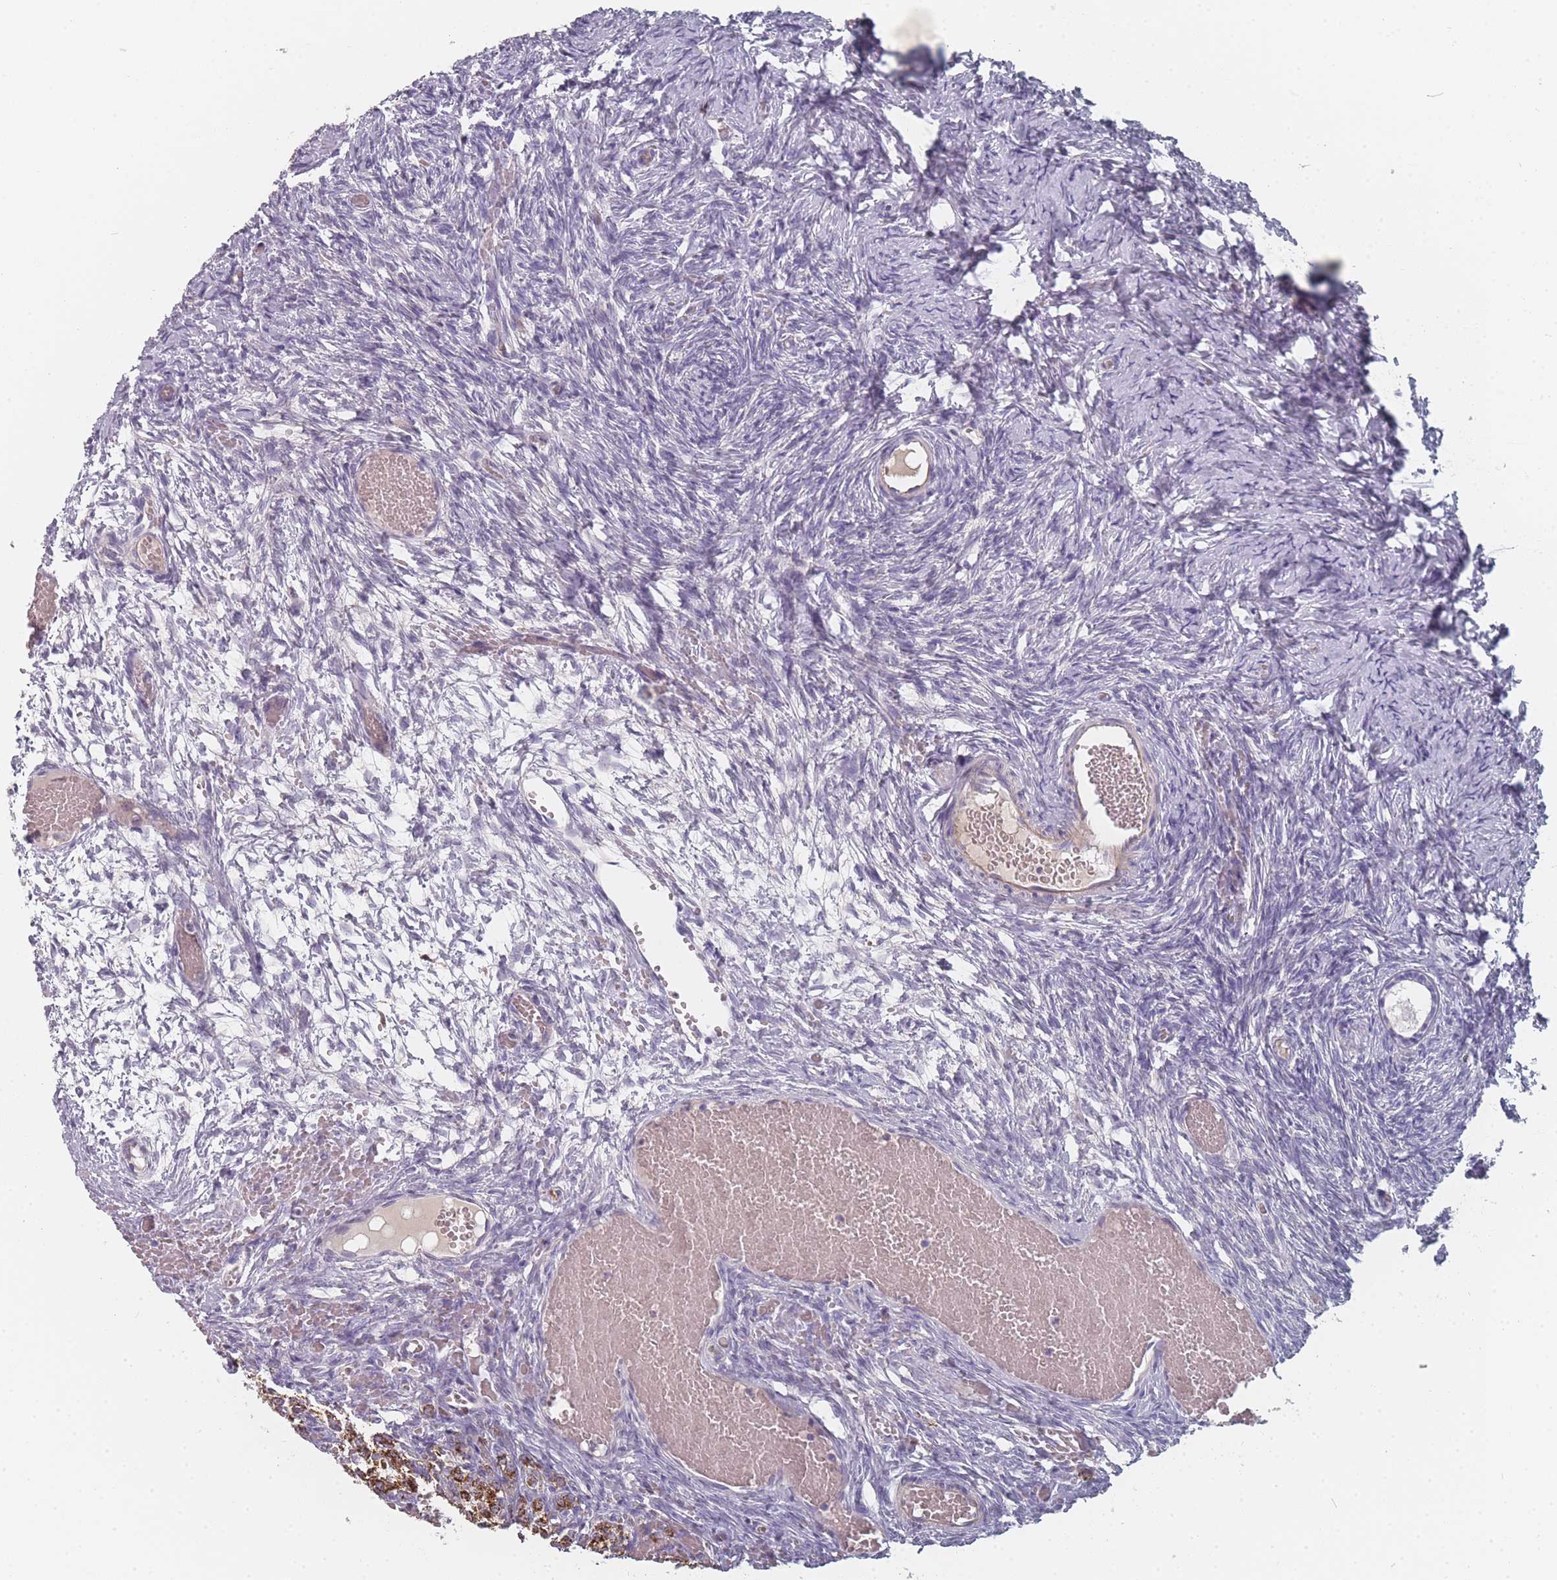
{"staining": {"intensity": "negative", "quantity": "none", "location": "none"}, "tissue": "ovary", "cell_type": "Ovarian stroma cells", "image_type": "normal", "snomed": [{"axis": "morphology", "description": "Adenocarcinoma, NOS"}, {"axis": "topography", "description": "Endometrium"}], "caption": "Image shows no protein positivity in ovarian stroma cells of unremarkable ovary. The staining is performed using DAB brown chromogen with nuclei counter-stained in using hematoxylin.", "gene": "SLC35E4", "patient": {"sex": "female", "age": 32}}